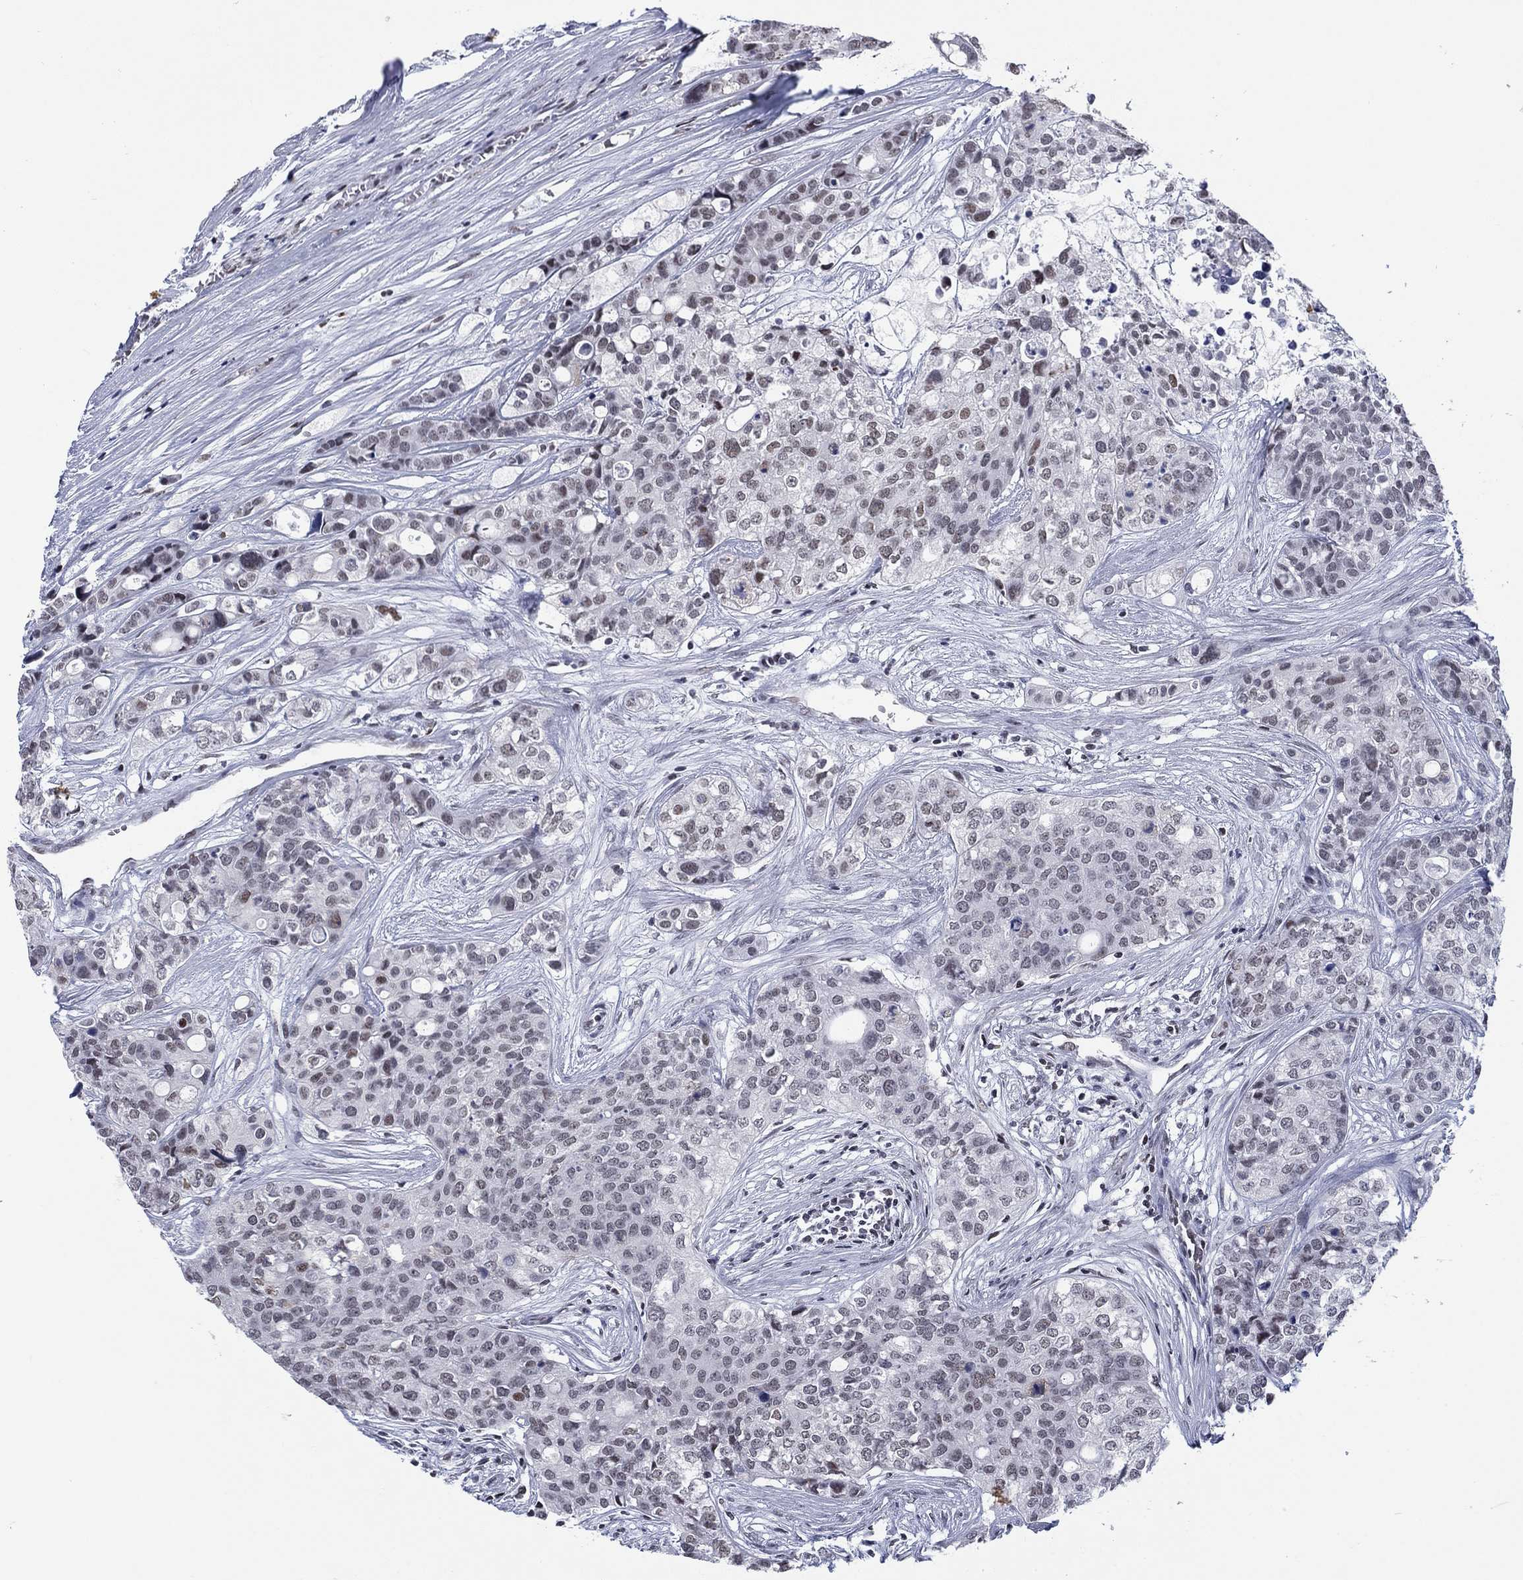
{"staining": {"intensity": "weak", "quantity": "<25%", "location": "nuclear"}, "tissue": "carcinoid", "cell_type": "Tumor cells", "image_type": "cancer", "snomed": [{"axis": "morphology", "description": "Carcinoid, malignant, NOS"}, {"axis": "topography", "description": "Colon"}], "caption": "IHC histopathology image of neoplastic tissue: carcinoid (malignant) stained with DAB (3,3'-diaminobenzidine) demonstrates no significant protein staining in tumor cells.", "gene": "NPAS3", "patient": {"sex": "male", "age": 81}}